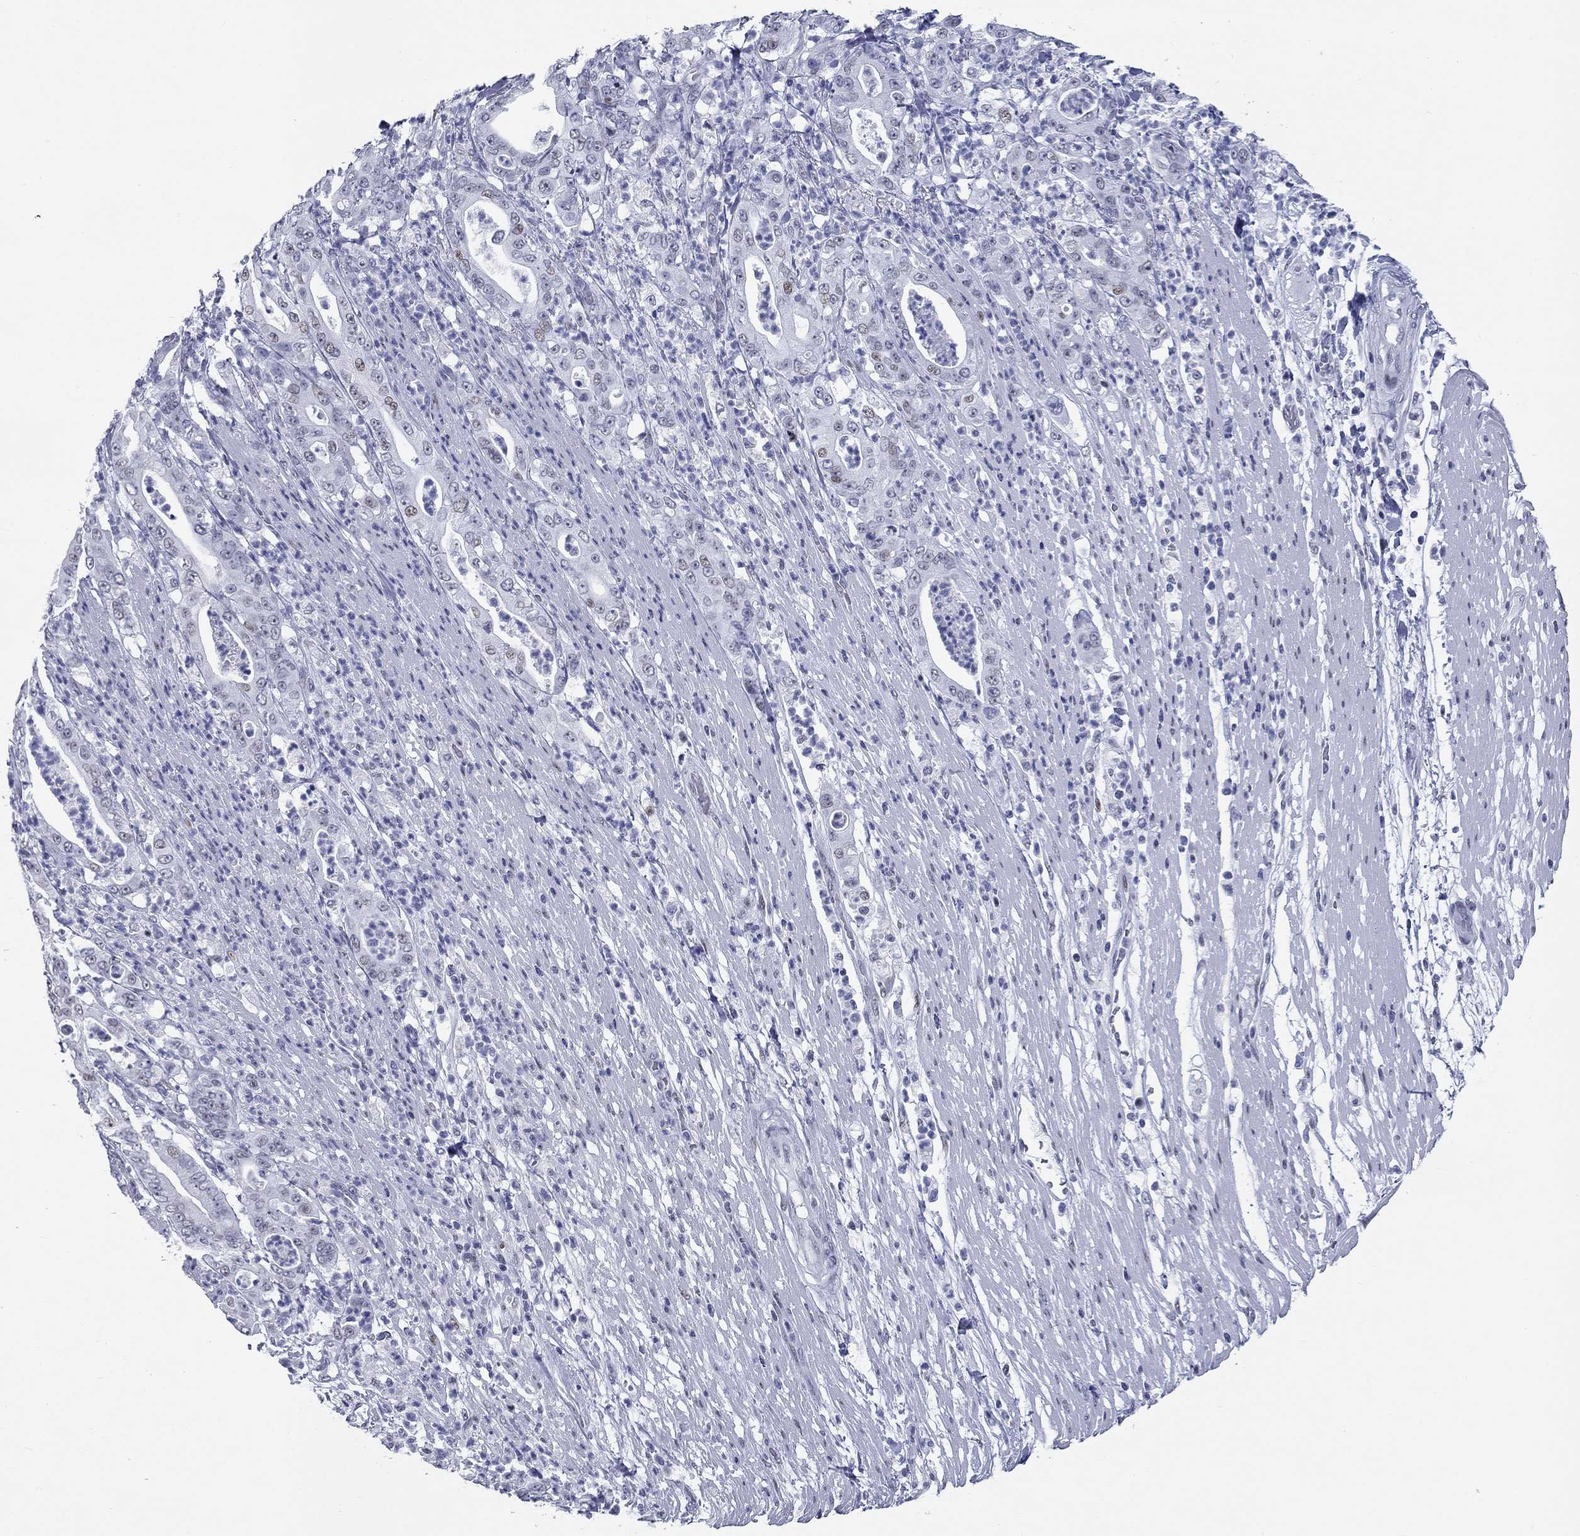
{"staining": {"intensity": "moderate", "quantity": "<25%", "location": "nuclear"}, "tissue": "pancreatic cancer", "cell_type": "Tumor cells", "image_type": "cancer", "snomed": [{"axis": "morphology", "description": "Adenocarcinoma, NOS"}, {"axis": "topography", "description": "Pancreas"}], "caption": "Tumor cells exhibit low levels of moderate nuclear expression in about <25% of cells in adenocarcinoma (pancreatic).", "gene": "ASF1B", "patient": {"sex": "male", "age": 71}}